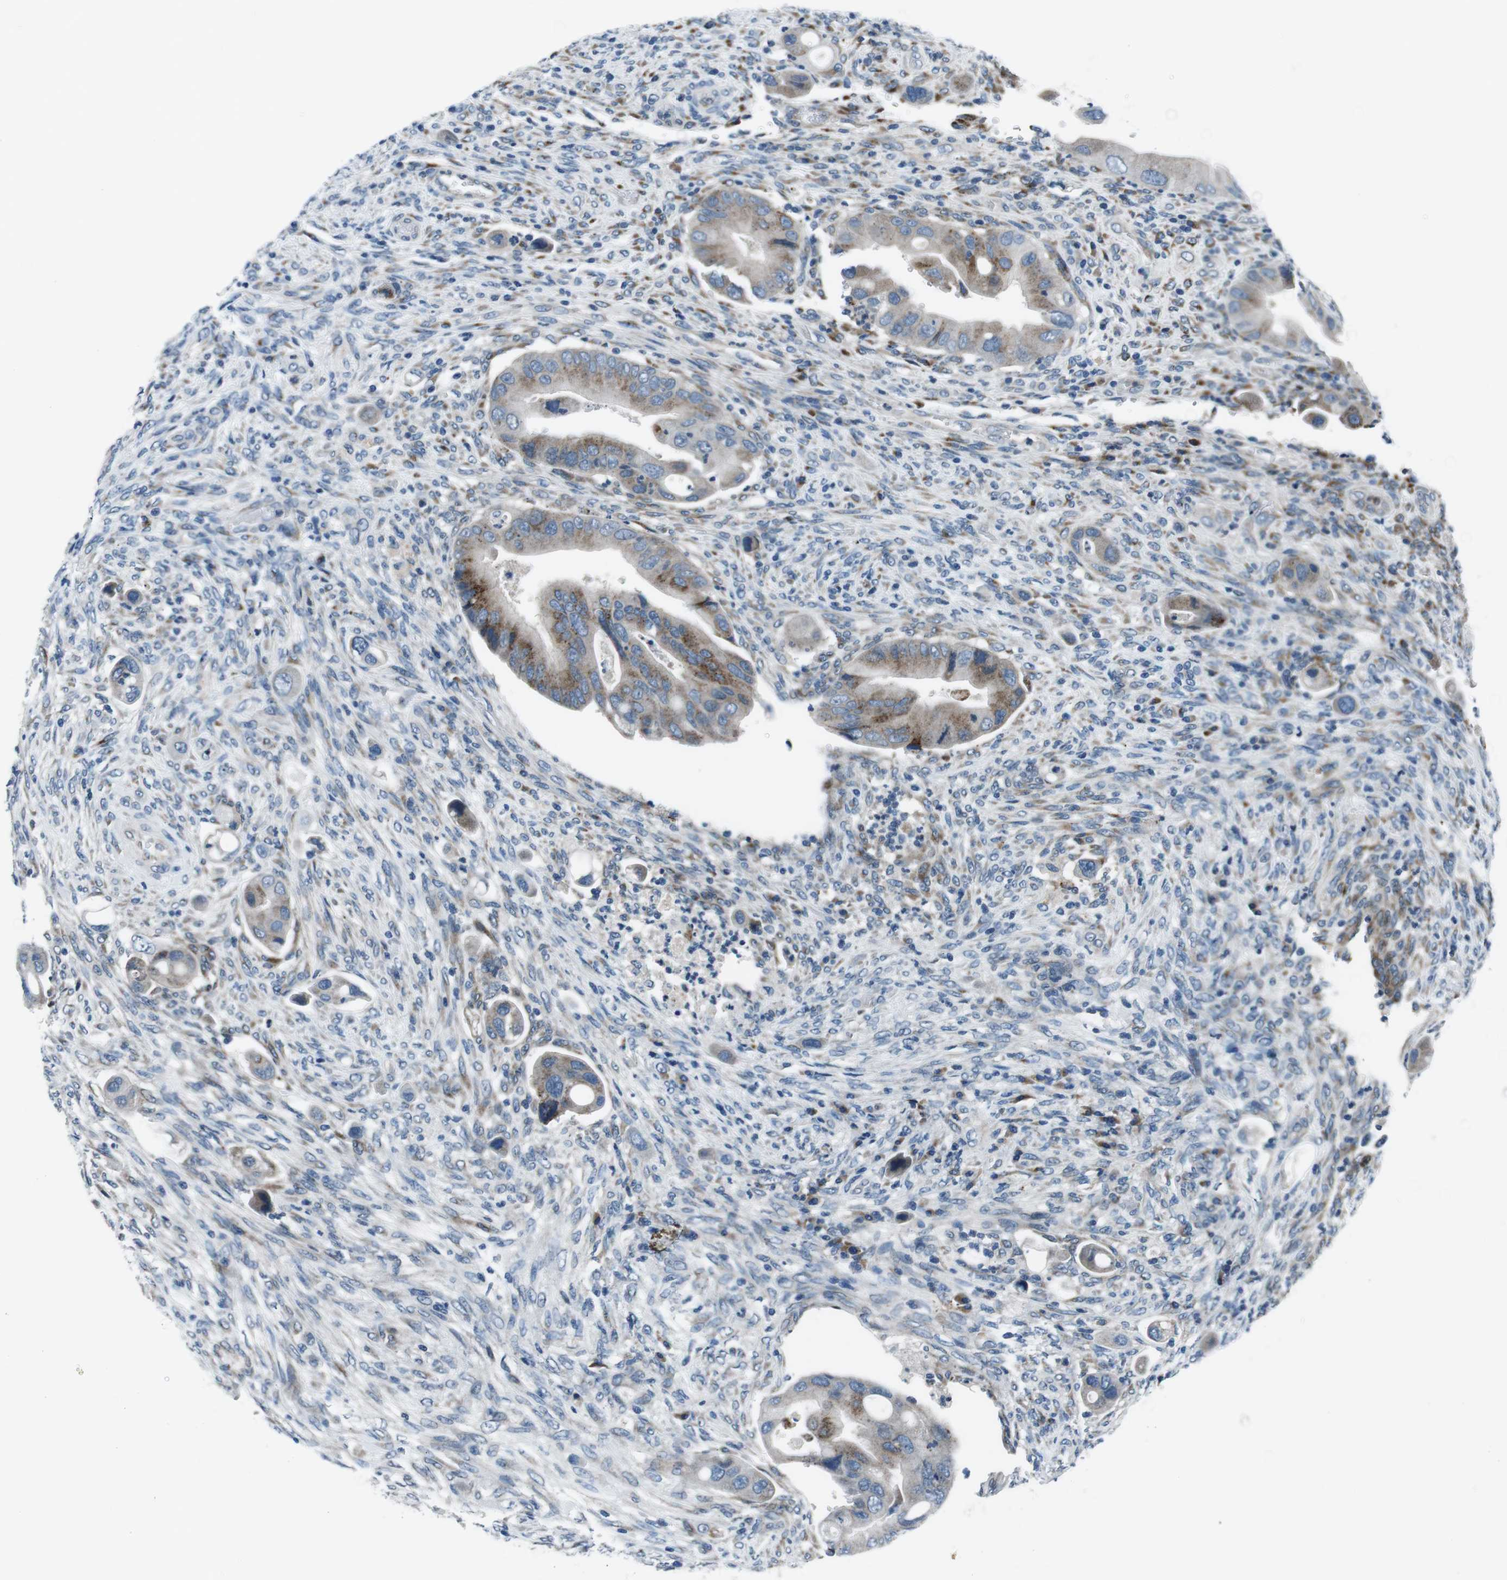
{"staining": {"intensity": "weak", "quantity": "25%-75%", "location": "cytoplasmic/membranous"}, "tissue": "colorectal cancer", "cell_type": "Tumor cells", "image_type": "cancer", "snomed": [{"axis": "morphology", "description": "Adenocarcinoma, NOS"}, {"axis": "topography", "description": "Rectum"}], "caption": "Colorectal cancer tissue reveals weak cytoplasmic/membranous staining in approximately 25%-75% of tumor cells, visualized by immunohistochemistry.", "gene": "NUCB2", "patient": {"sex": "female", "age": 57}}